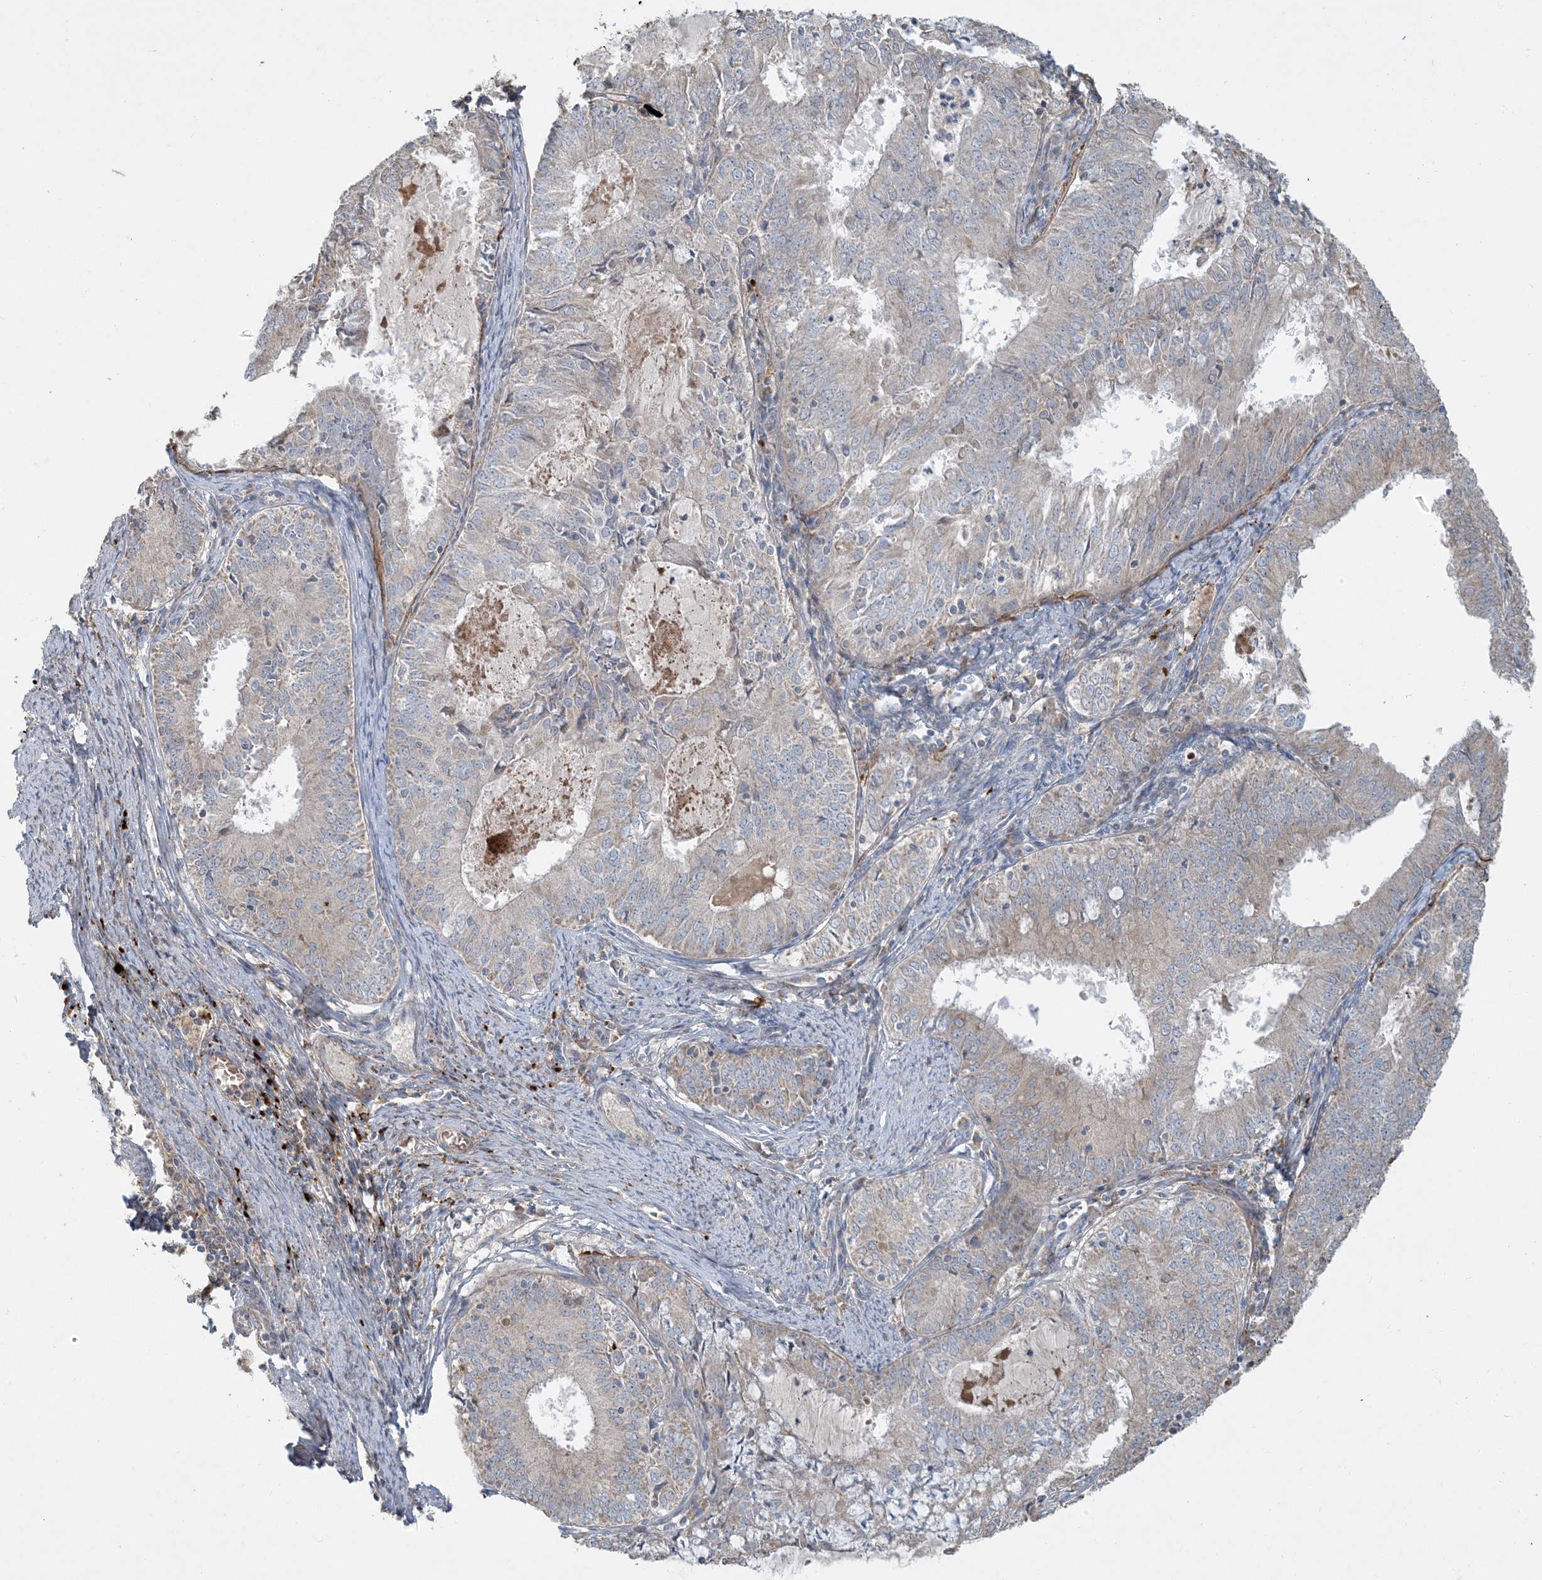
{"staining": {"intensity": "weak", "quantity": "<25%", "location": "cytoplasmic/membranous"}, "tissue": "endometrial cancer", "cell_type": "Tumor cells", "image_type": "cancer", "snomed": [{"axis": "morphology", "description": "Adenocarcinoma, NOS"}, {"axis": "topography", "description": "Endometrium"}], "caption": "A histopathology image of adenocarcinoma (endometrial) stained for a protein displays no brown staining in tumor cells.", "gene": "LTN1", "patient": {"sex": "female", "age": 57}}